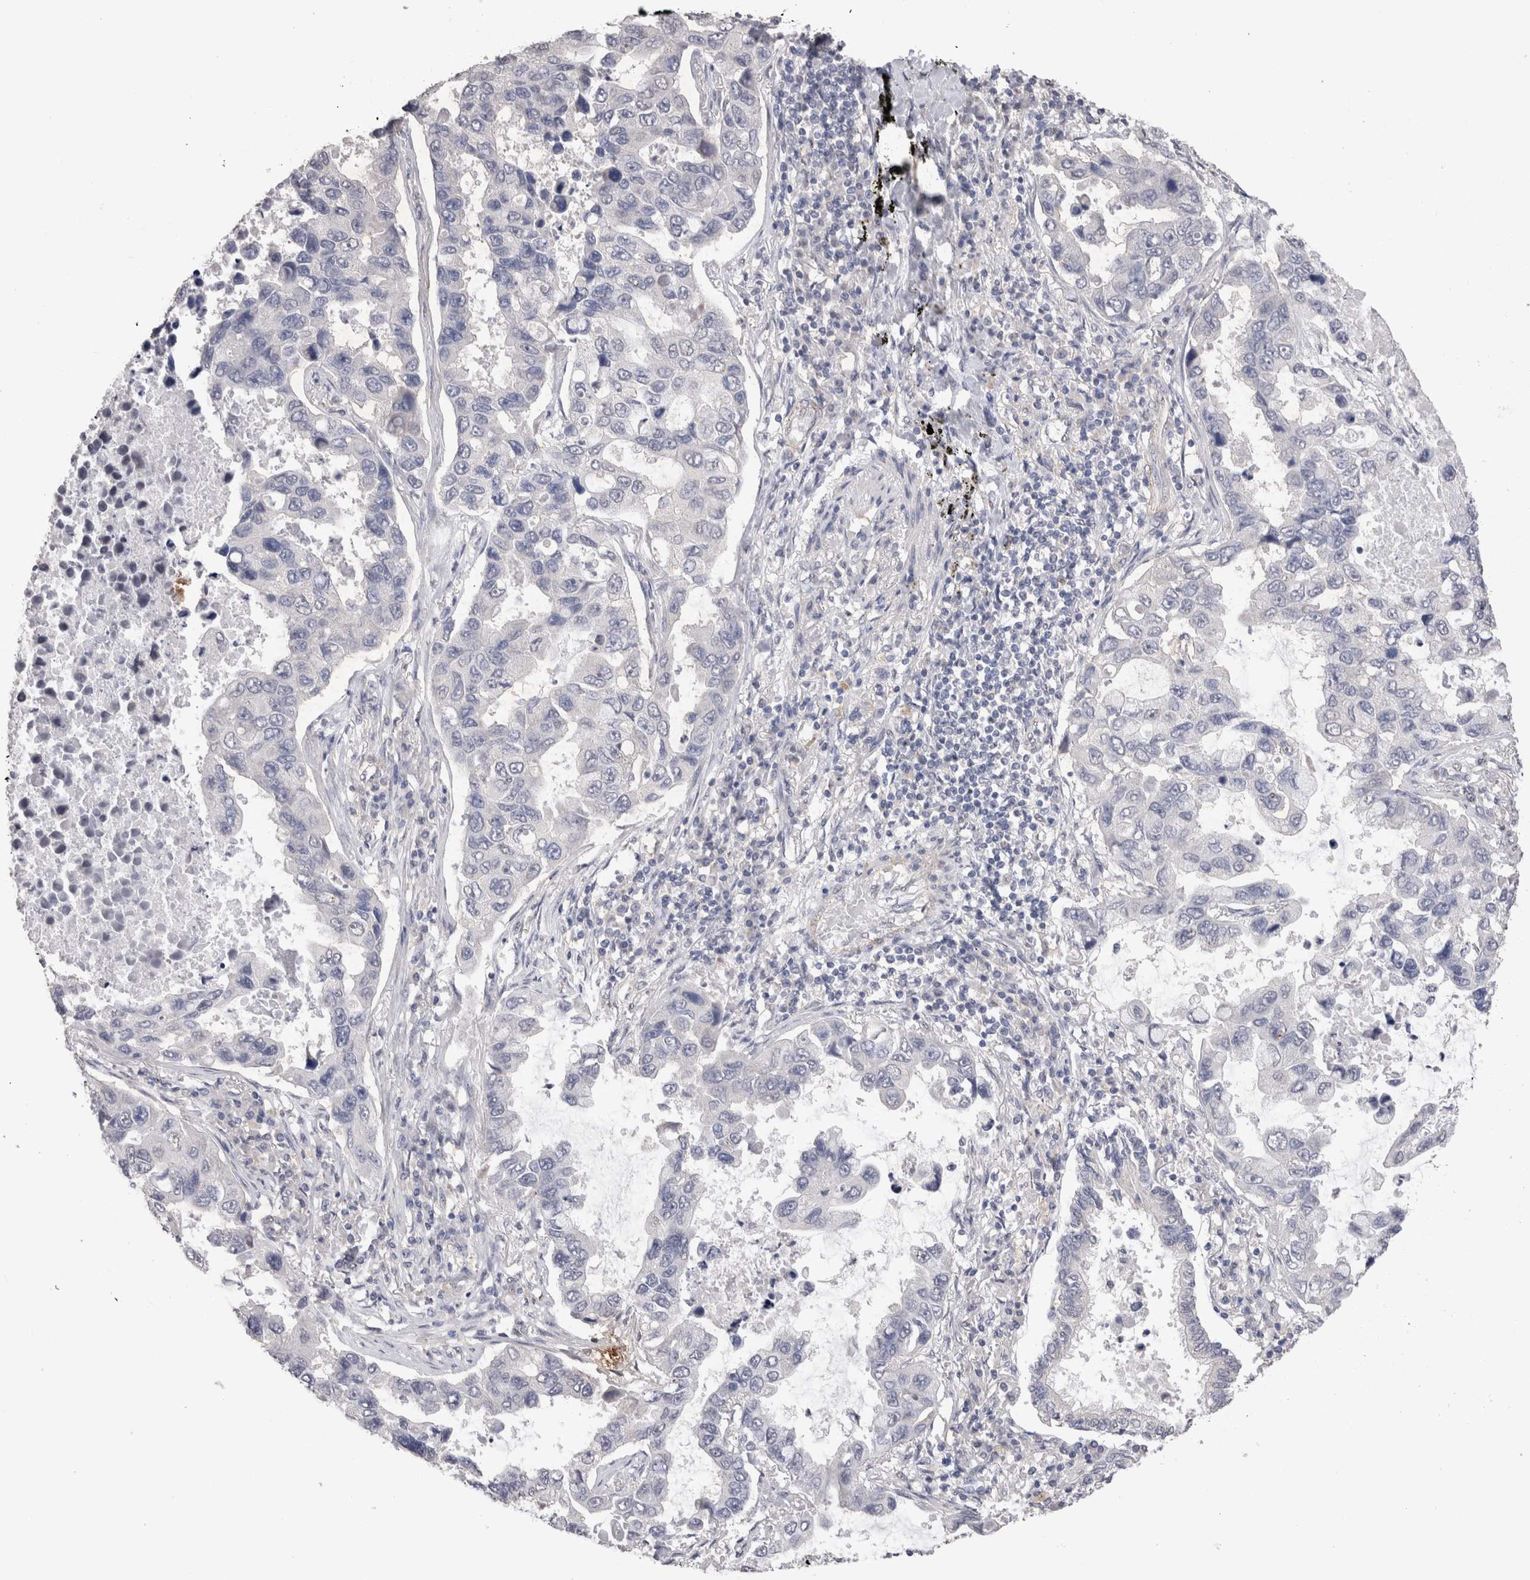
{"staining": {"intensity": "negative", "quantity": "none", "location": "none"}, "tissue": "lung cancer", "cell_type": "Tumor cells", "image_type": "cancer", "snomed": [{"axis": "morphology", "description": "Adenocarcinoma, NOS"}, {"axis": "topography", "description": "Lung"}], "caption": "Photomicrograph shows no protein staining in tumor cells of lung adenocarcinoma tissue.", "gene": "CDH6", "patient": {"sex": "male", "age": 64}}